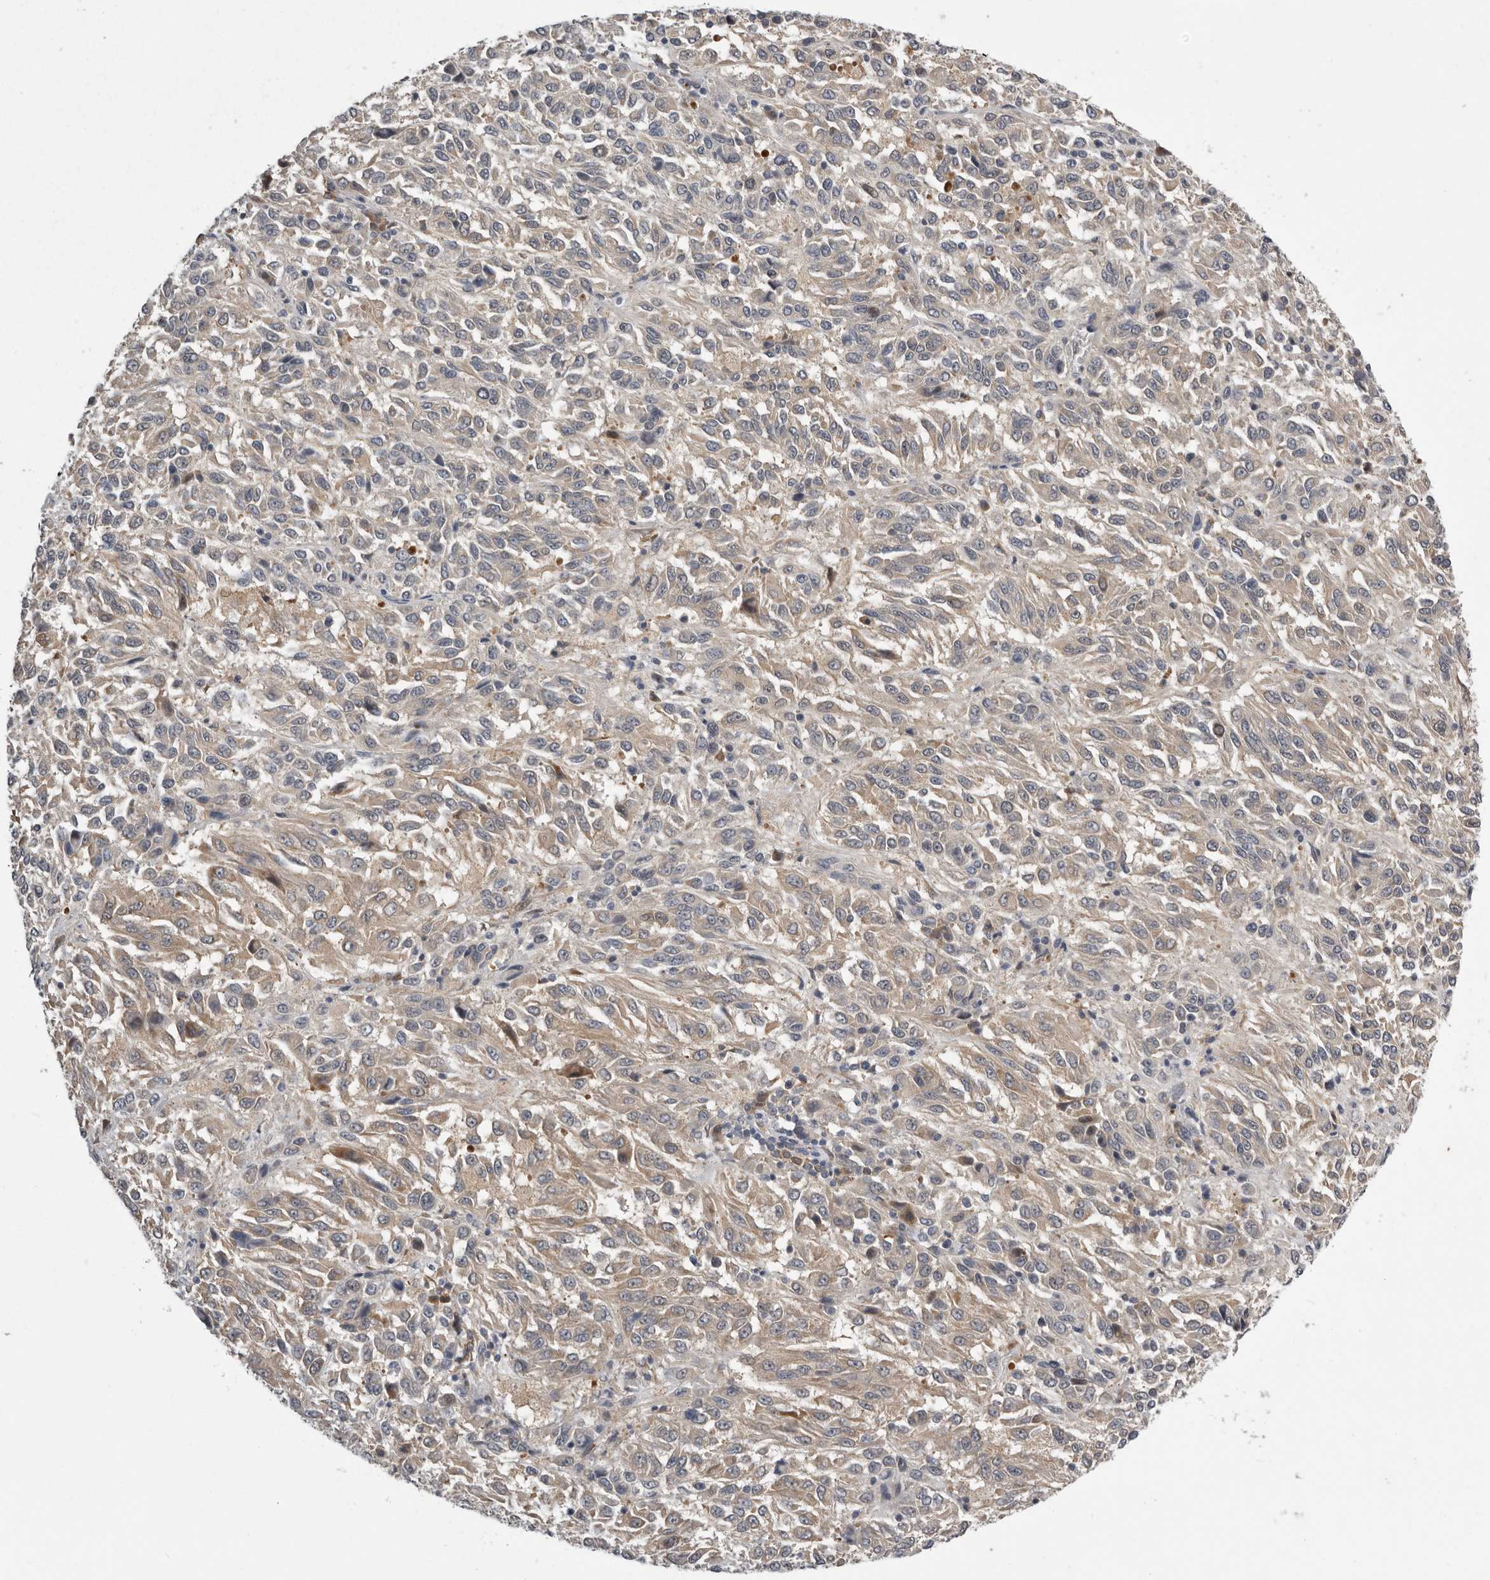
{"staining": {"intensity": "weak", "quantity": "25%-75%", "location": "cytoplasmic/membranous"}, "tissue": "melanoma", "cell_type": "Tumor cells", "image_type": "cancer", "snomed": [{"axis": "morphology", "description": "Malignant melanoma, Metastatic site"}, {"axis": "topography", "description": "Lung"}], "caption": "A low amount of weak cytoplasmic/membranous expression is appreciated in about 25%-75% of tumor cells in melanoma tissue.", "gene": "RALGPS2", "patient": {"sex": "male", "age": 64}}